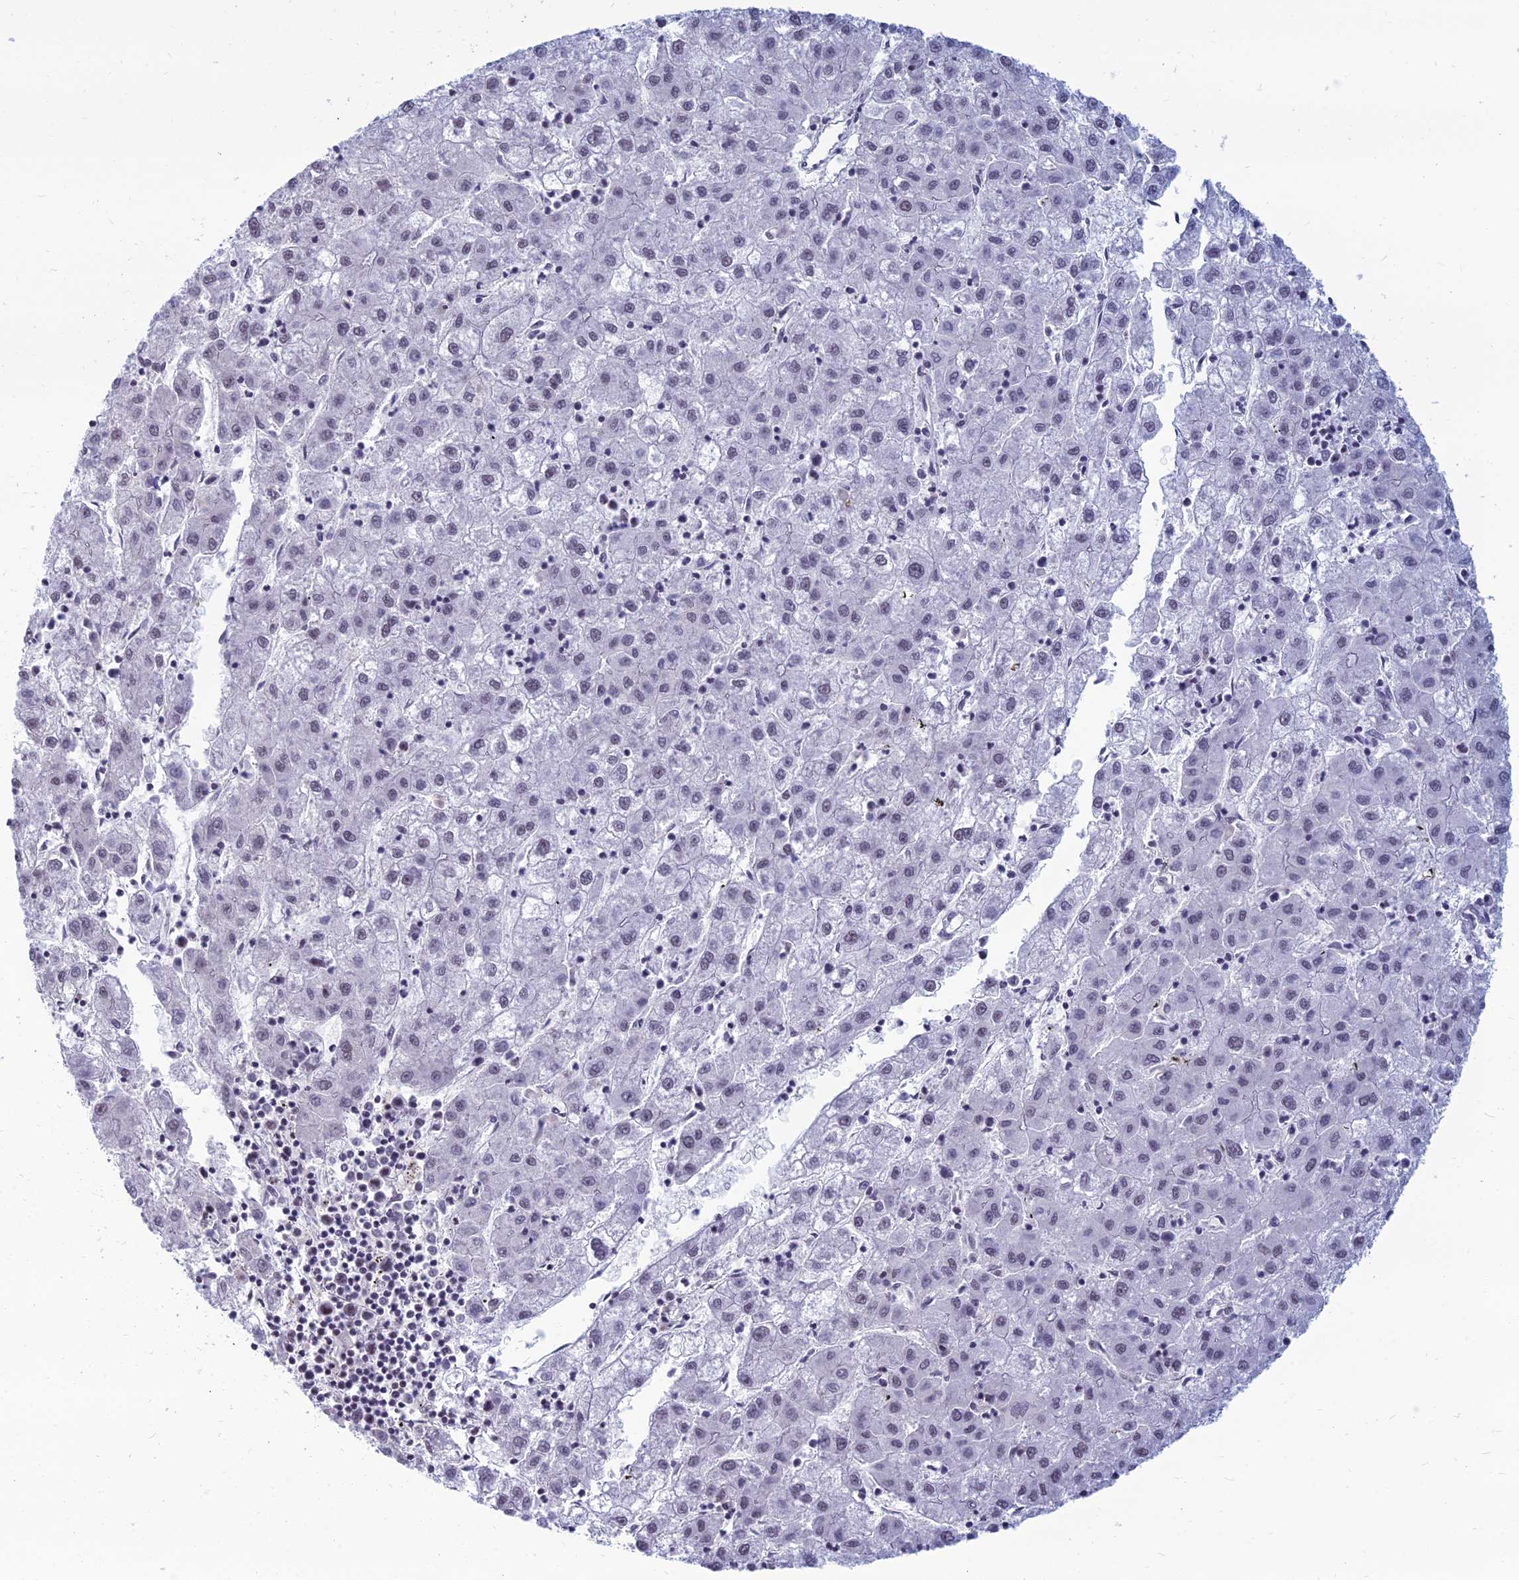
{"staining": {"intensity": "negative", "quantity": "none", "location": "none"}, "tissue": "liver cancer", "cell_type": "Tumor cells", "image_type": "cancer", "snomed": [{"axis": "morphology", "description": "Carcinoma, Hepatocellular, NOS"}, {"axis": "topography", "description": "Liver"}], "caption": "DAB (3,3'-diaminobenzidine) immunohistochemical staining of human liver hepatocellular carcinoma reveals no significant staining in tumor cells. (DAB (3,3'-diaminobenzidine) immunohistochemistry visualized using brightfield microscopy, high magnification).", "gene": "SRSF7", "patient": {"sex": "male", "age": 72}}